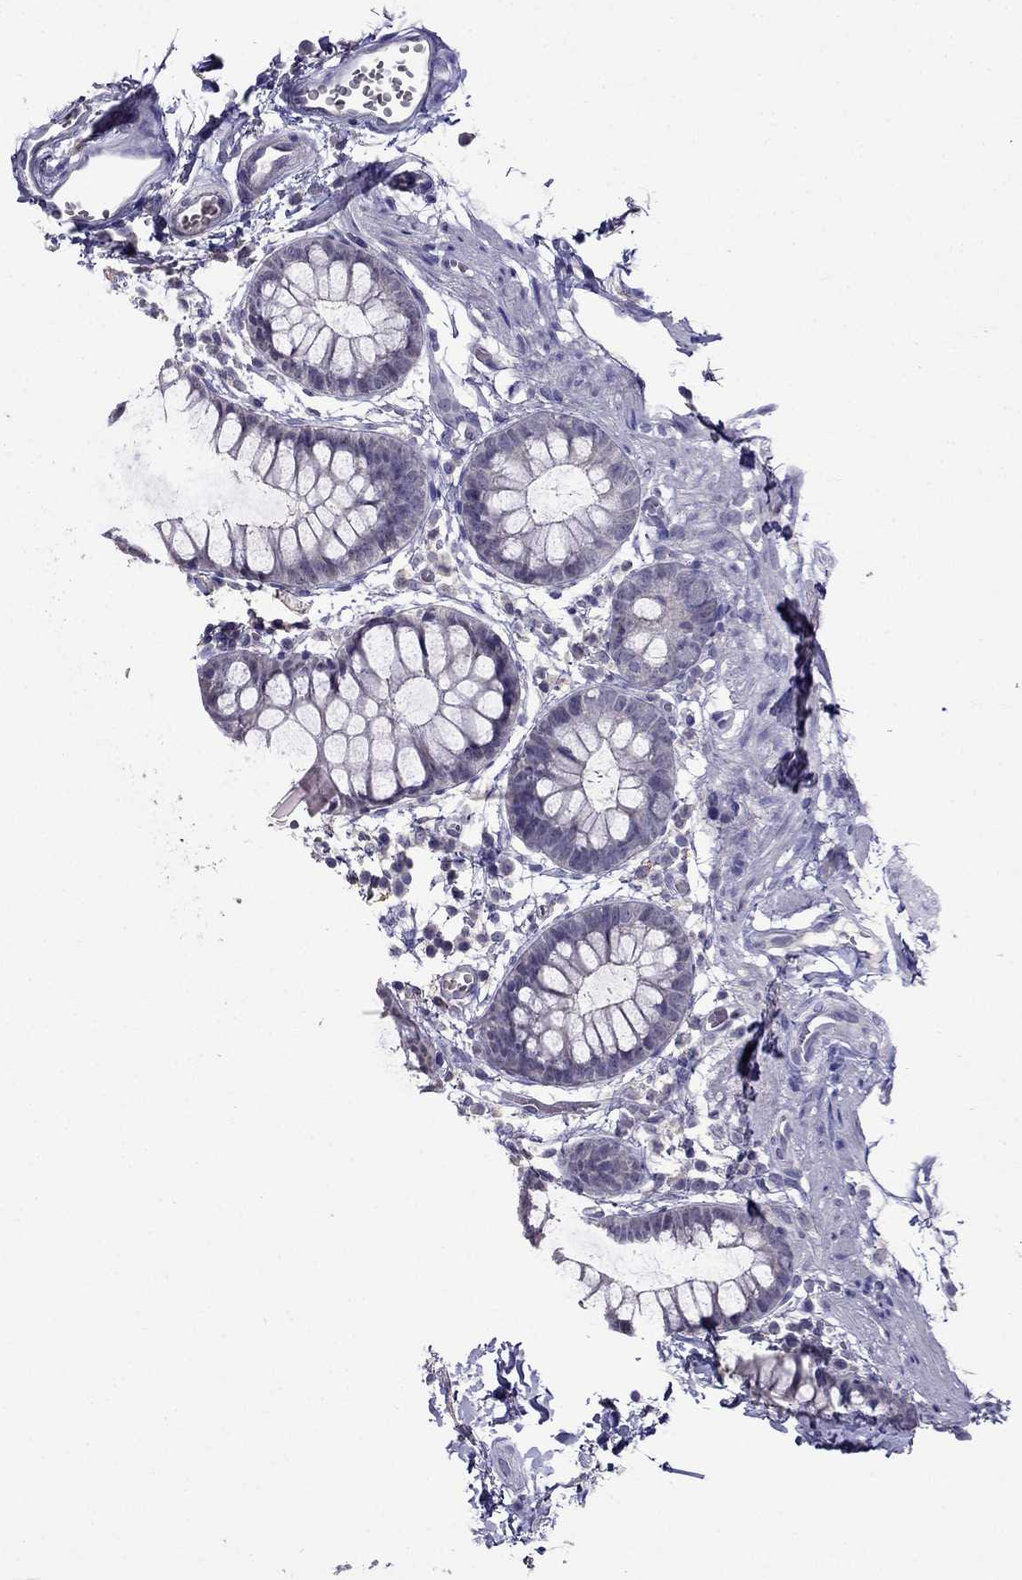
{"staining": {"intensity": "negative", "quantity": "none", "location": "none"}, "tissue": "rectum", "cell_type": "Glandular cells", "image_type": "normal", "snomed": [{"axis": "morphology", "description": "Normal tissue, NOS"}, {"axis": "topography", "description": "Rectum"}], "caption": "Glandular cells show no significant staining in benign rectum. The staining was performed using DAB (3,3'-diaminobenzidine) to visualize the protein expression in brown, while the nuclei were stained in blue with hematoxylin (Magnification: 20x).", "gene": "AQP9", "patient": {"sex": "male", "age": 57}}